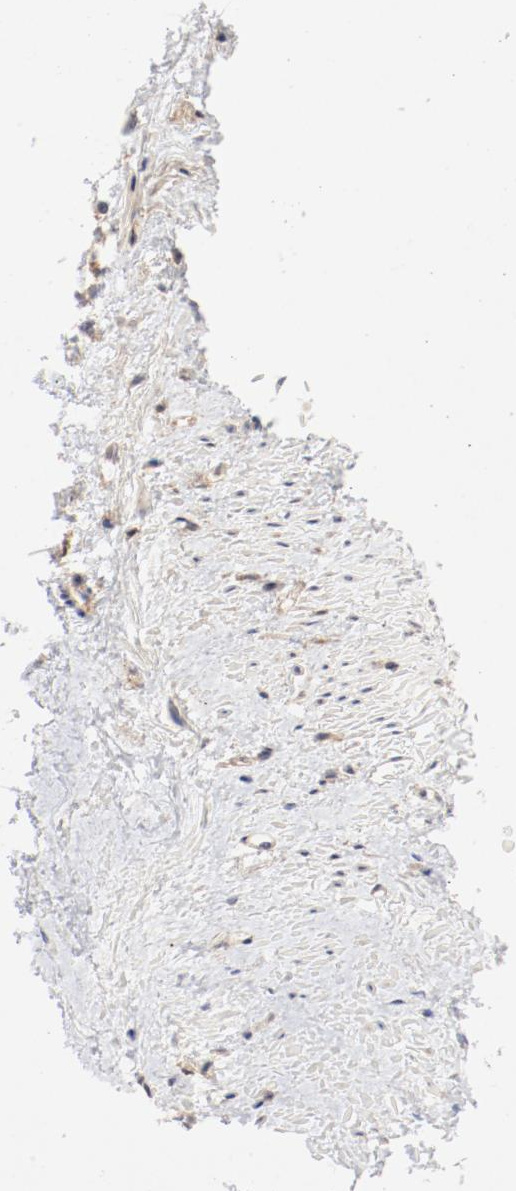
{"staining": {"intensity": "weak", "quantity": ">75%", "location": "cytoplasmic/membranous"}, "tissue": "smooth muscle", "cell_type": "Smooth muscle cells", "image_type": "normal", "snomed": [{"axis": "morphology", "description": "Normal tissue, NOS"}, {"axis": "topography", "description": "Smooth muscle"}, {"axis": "topography", "description": "Uterus"}], "caption": "Immunohistochemical staining of unremarkable human smooth muscle displays weak cytoplasmic/membranous protein positivity in approximately >75% of smooth muscle cells. The staining was performed using DAB (3,3'-diaminobenzidine), with brown indicating positive protein expression. Nuclei are stained blue with hematoxylin.", "gene": "AP2A1", "patient": {"sex": "female", "age": 39}}